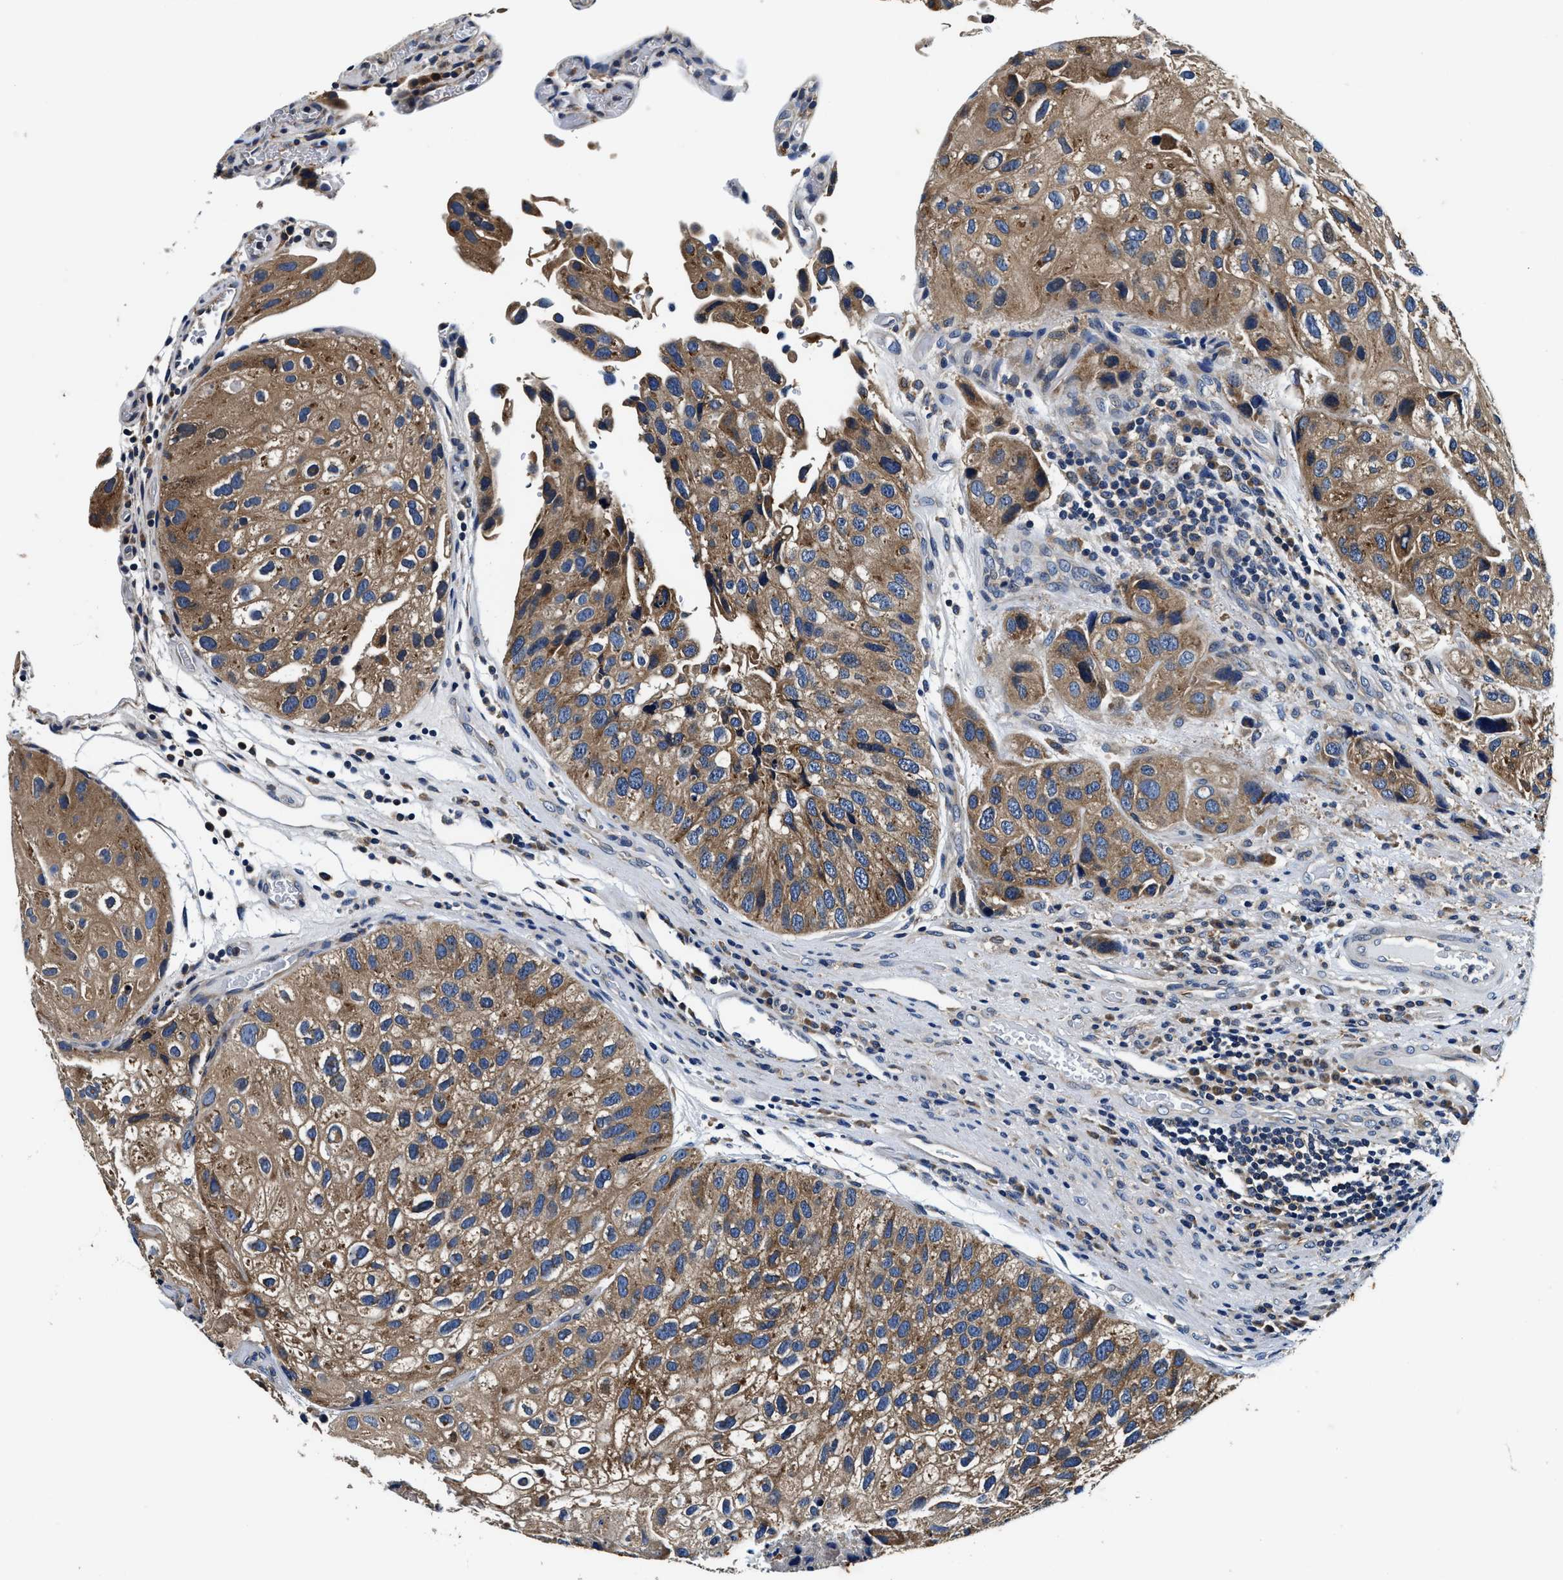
{"staining": {"intensity": "moderate", "quantity": ">75%", "location": "cytoplasmic/membranous"}, "tissue": "urothelial cancer", "cell_type": "Tumor cells", "image_type": "cancer", "snomed": [{"axis": "morphology", "description": "Urothelial carcinoma, High grade"}, {"axis": "topography", "description": "Urinary bladder"}], "caption": "A histopathology image of human urothelial carcinoma (high-grade) stained for a protein demonstrates moderate cytoplasmic/membranous brown staining in tumor cells. Immunohistochemistry stains the protein in brown and the nuclei are stained blue.", "gene": "PI4KB", "patient": {"sex": "female", "age": 64}}